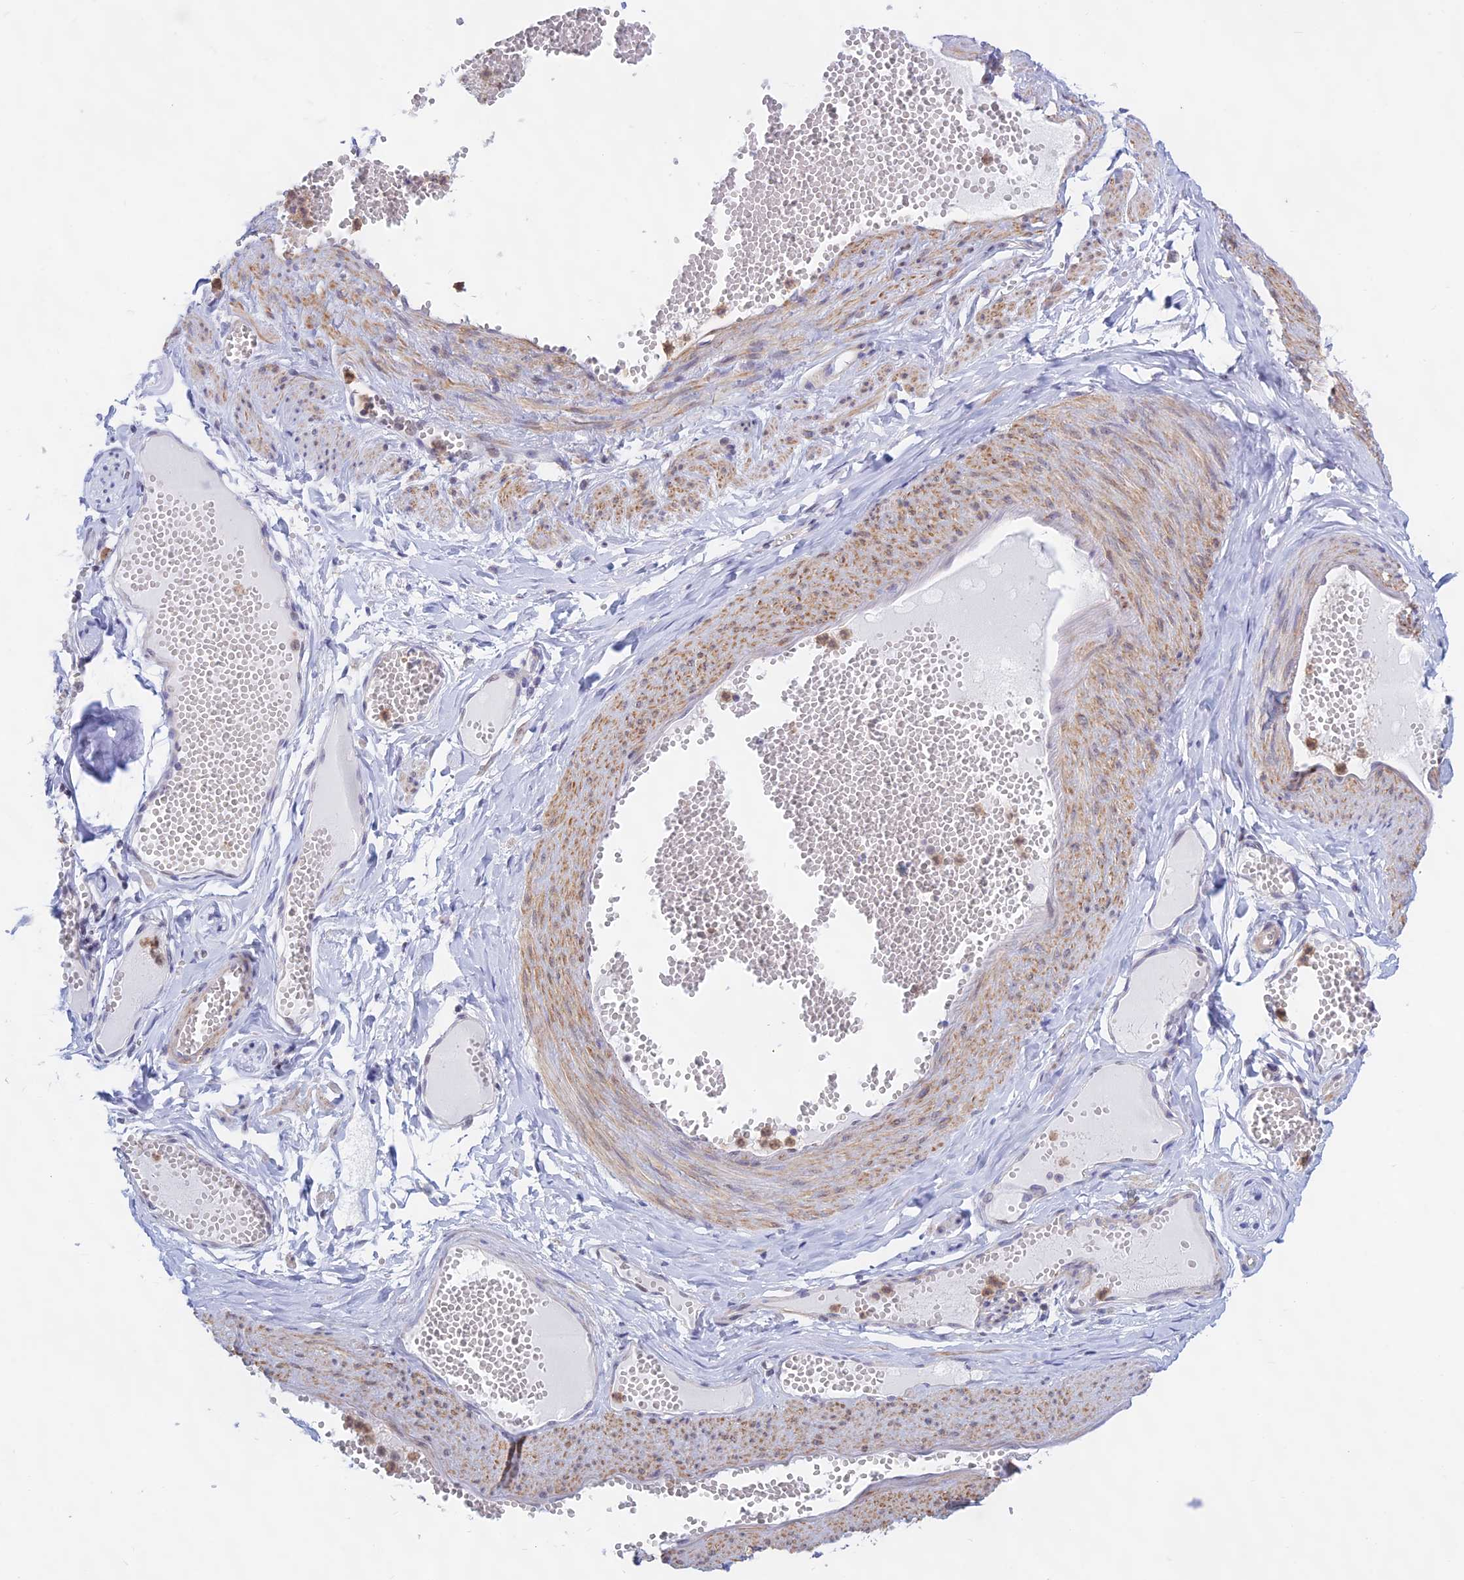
{"staining": {"intensity": "negative", "quantity": "none", "location": "none"}, "tissue": "soft tissue", "cell_type": "Chondrocytes", "image_type": "normal", "snomed": [{"axis": "morphology", "description": "Normal tissue, NOS"}, {"axis": "topography", "description": "Smooth muscle"}, {"axis": "topography", "description": "Peripheral nerve tissue"}], "caption": "Human soft tissue stained for a protein using IHC exhibits no staining in chondrocytes.", "gene": "KRR1", "patient": {"sex": "female", "age": 39}}